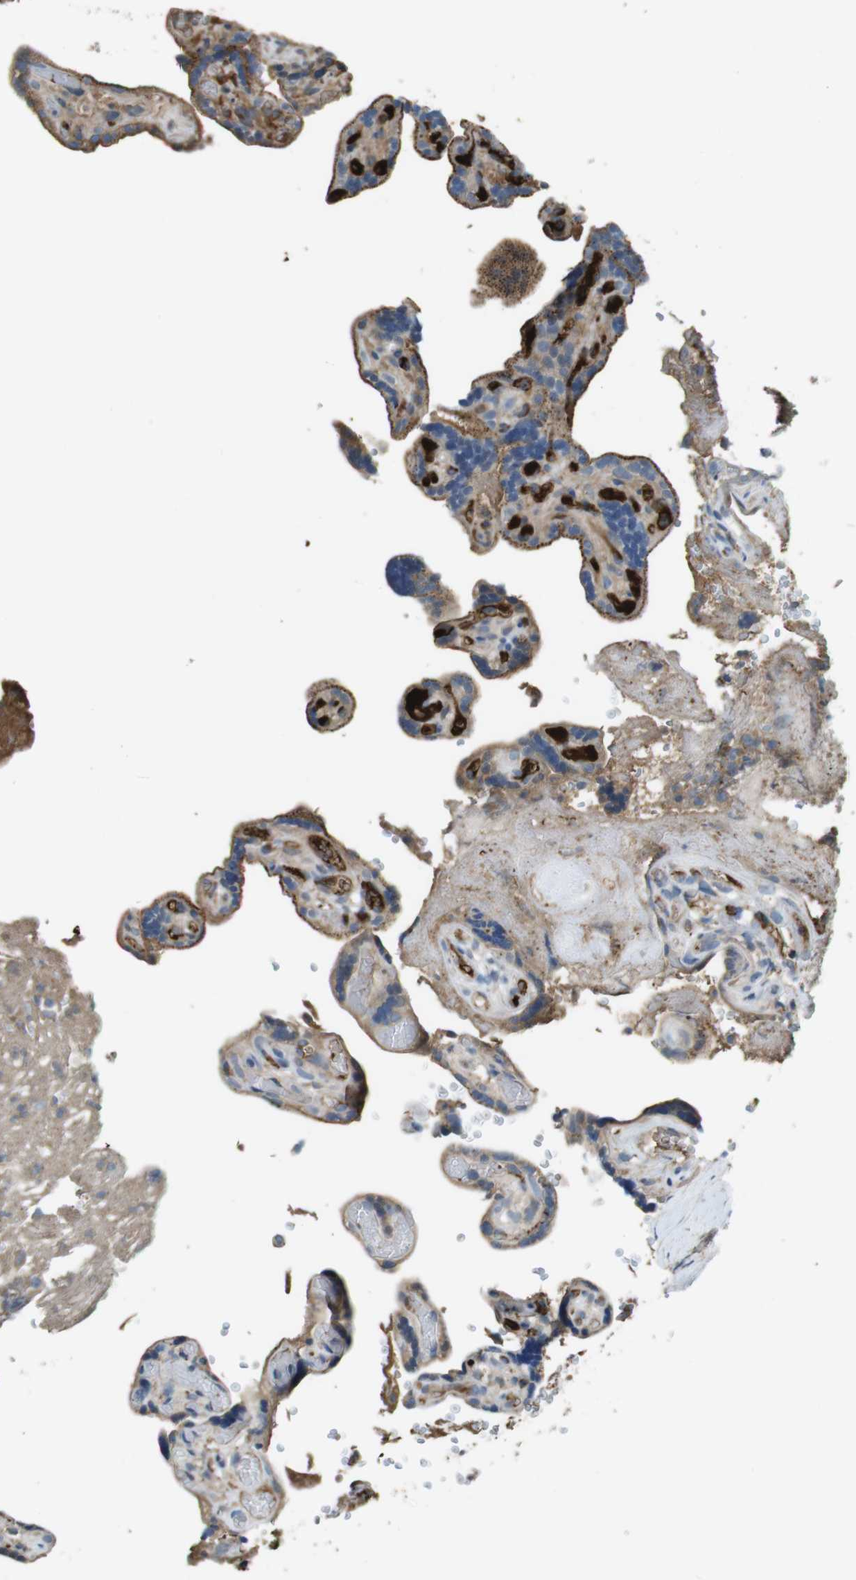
{"staining": {"intensity": "weak", "quantity": "<25%", "location": "cytoplasmic/membranous"}, "tissue": "placenta", "cell_type": "Decidual cells", "image_type": "normal", "snomed": [{"axis": "morphology", "description": "Normal tissue, NOS"}, {"axis": "topography", "description": "Placenta"}], "caption": "High magnification brightfield microscopy of benign placenta stained with DAB (brown) and counterstained with hematoxylin (blue): decidual cells show no significant positivity.", "gene": "LTBP4", "patient": {"sex": "female", "age": 30}}